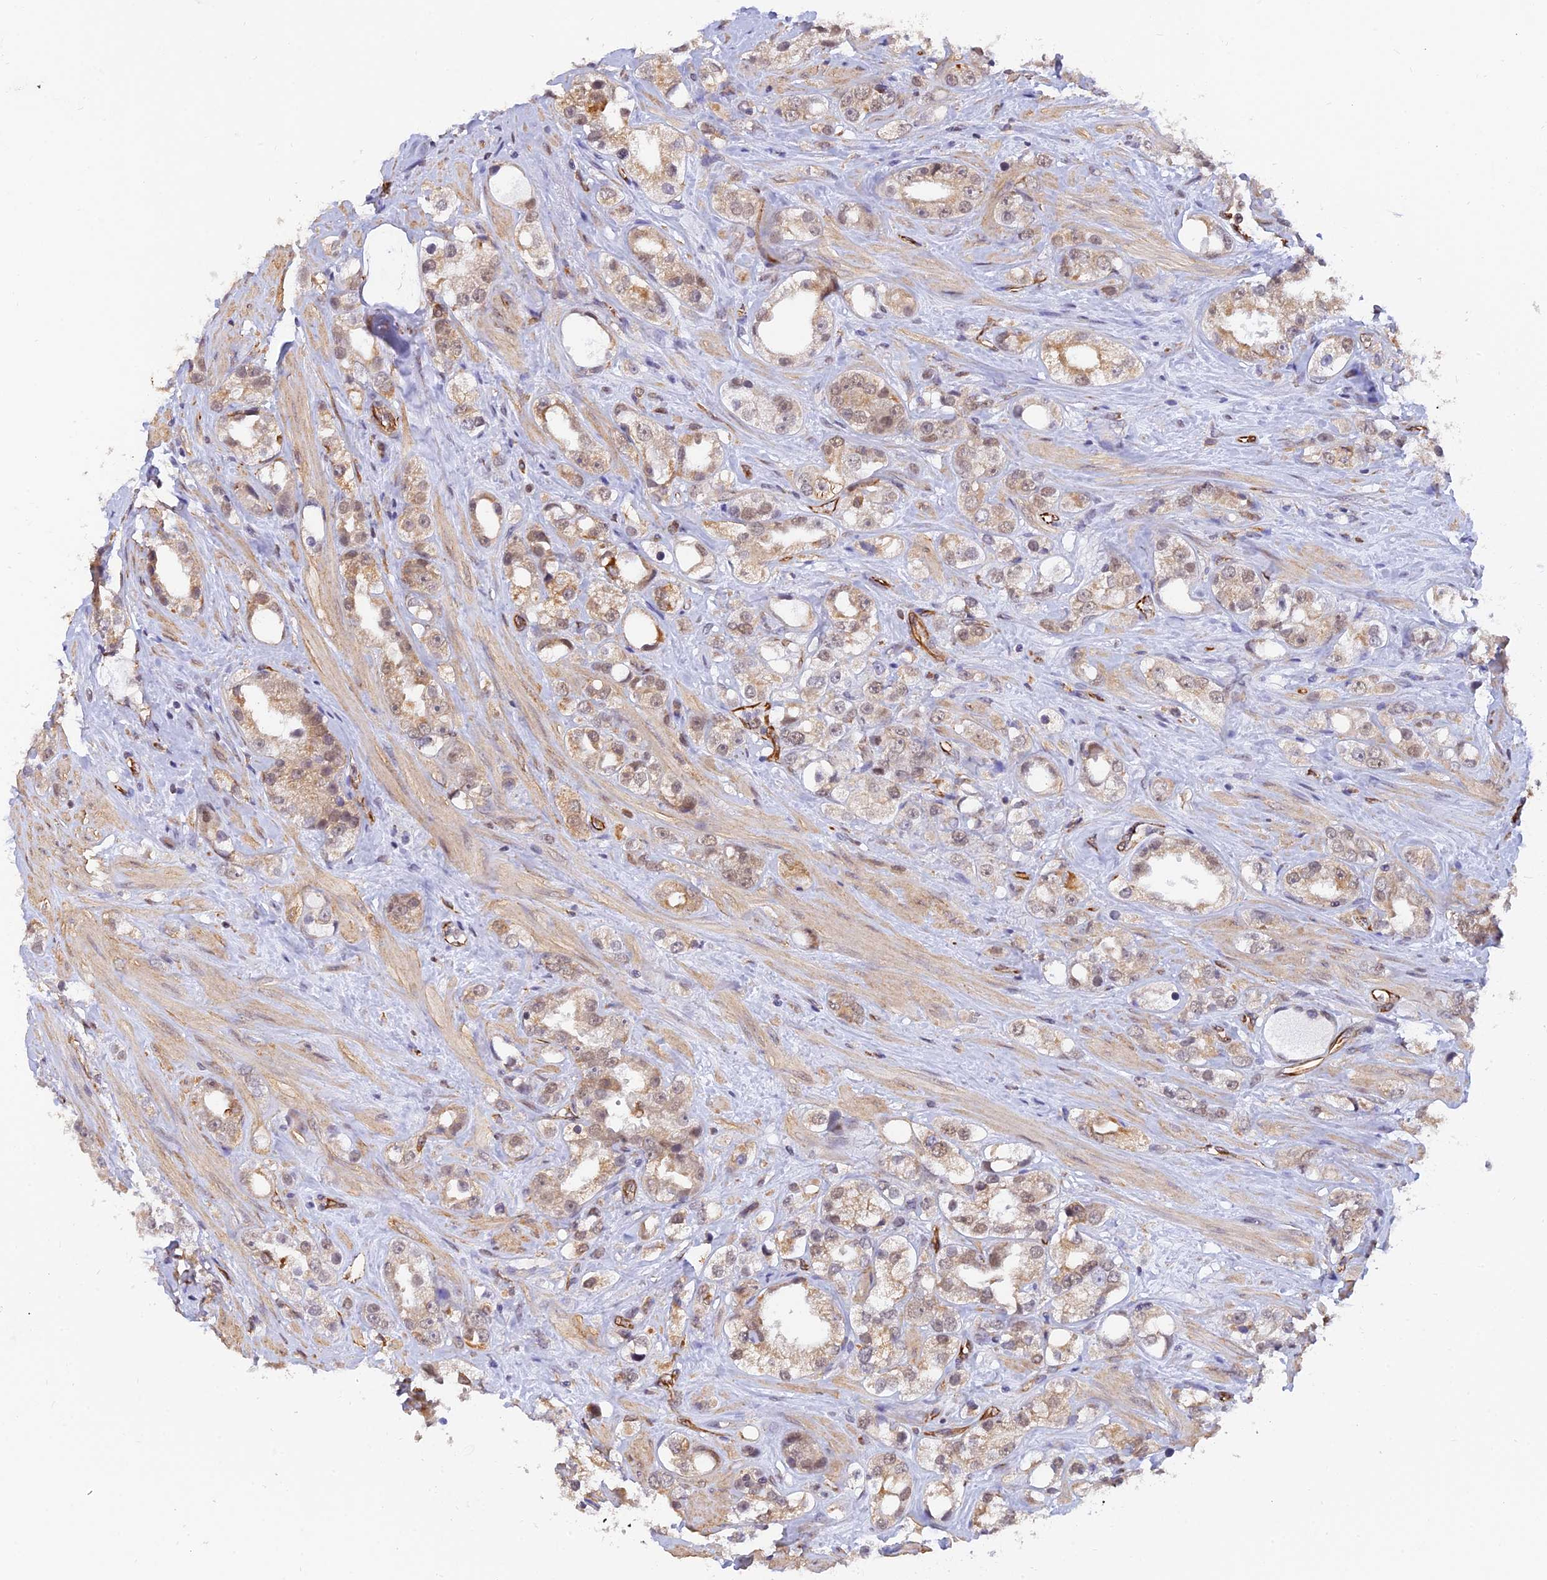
{"staining": {"intensity": "moderate", "quantity": ">75%", "location": "cytoplasmic/membranous,nuclear"}, "tissue": "prostate cancer", "cell_type": "Tumor cells", "image_type": "cancer", "snomed": [{"axis": "morphology", "description": "Adenocarcinoma, NOS"}, {"axis": "topography", "description": "Prostate"}], "caption": "Protein expression analysis of human prostate cancer (adenocarcinoma) reveals moderate cytoplasmic/membranous and nuclear staining in about >75% of tumor cells. (DAB (3,3'-diaminobenzidine) IHC with brightfield microscopy, high magnification).", "gene": "PAGR1", "patient": {"sex": "male", "age": 79}}